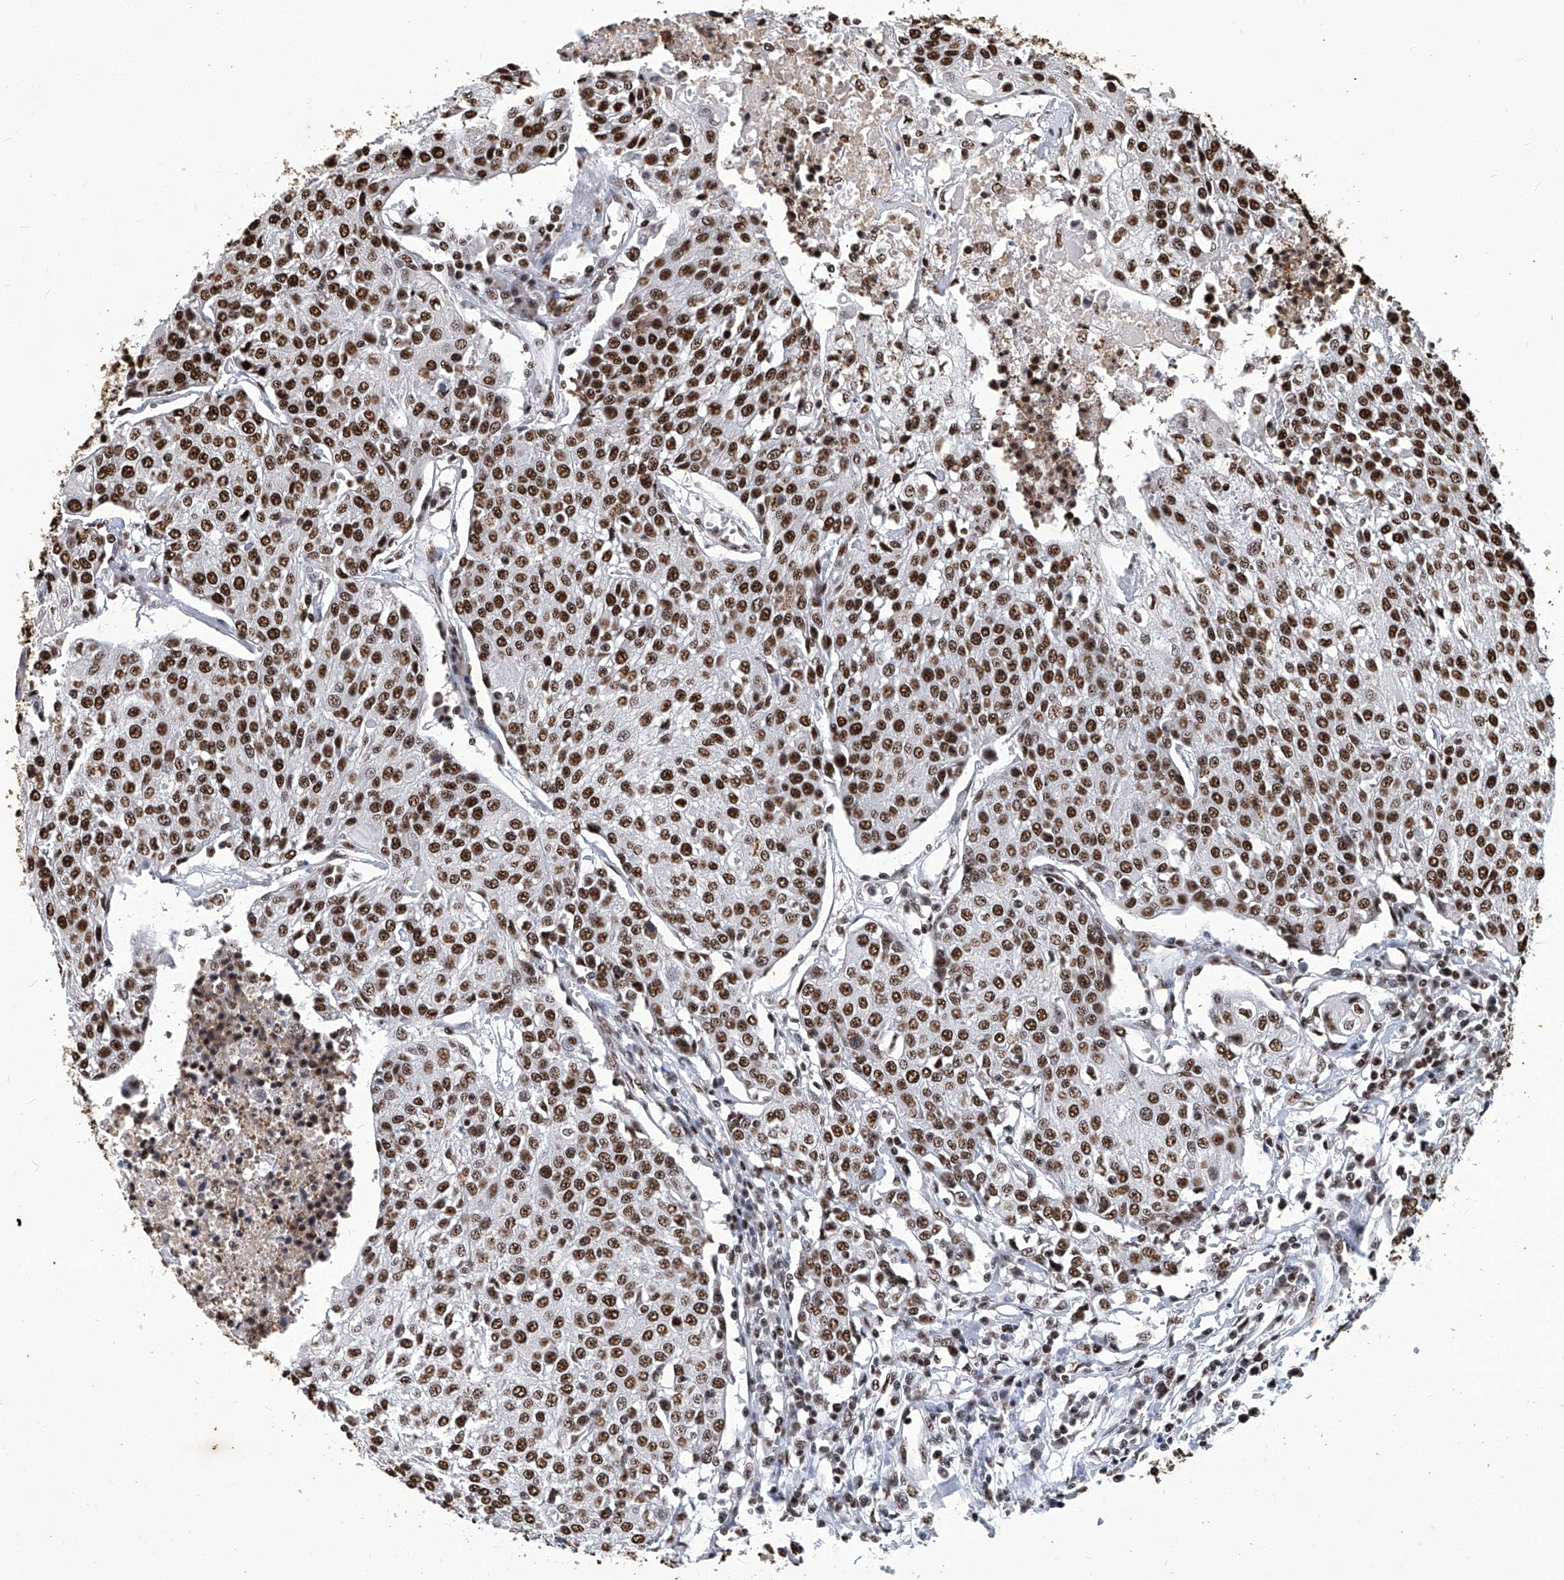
{"staining": {"intensity": "strong", "quantity": ">75%", "location": "nuclear"}, "tissue": "urothelial cancer", "cell_type": "Tumor cells", "image_type": "cancer", "snomed": [{"axis": "morphology", "description": "Urothelial carcinoma, High grade"}, {"axis": "topography", "description": "Urinary bladder"}], "caption": "Brown immunohistochemical staining in high-grade urothelial carcinoma shows strong nuclear positivity in approximately >75% of tumor cells.", "gene": "HBP1", "patient": {"sex": "female", "age": 85}}